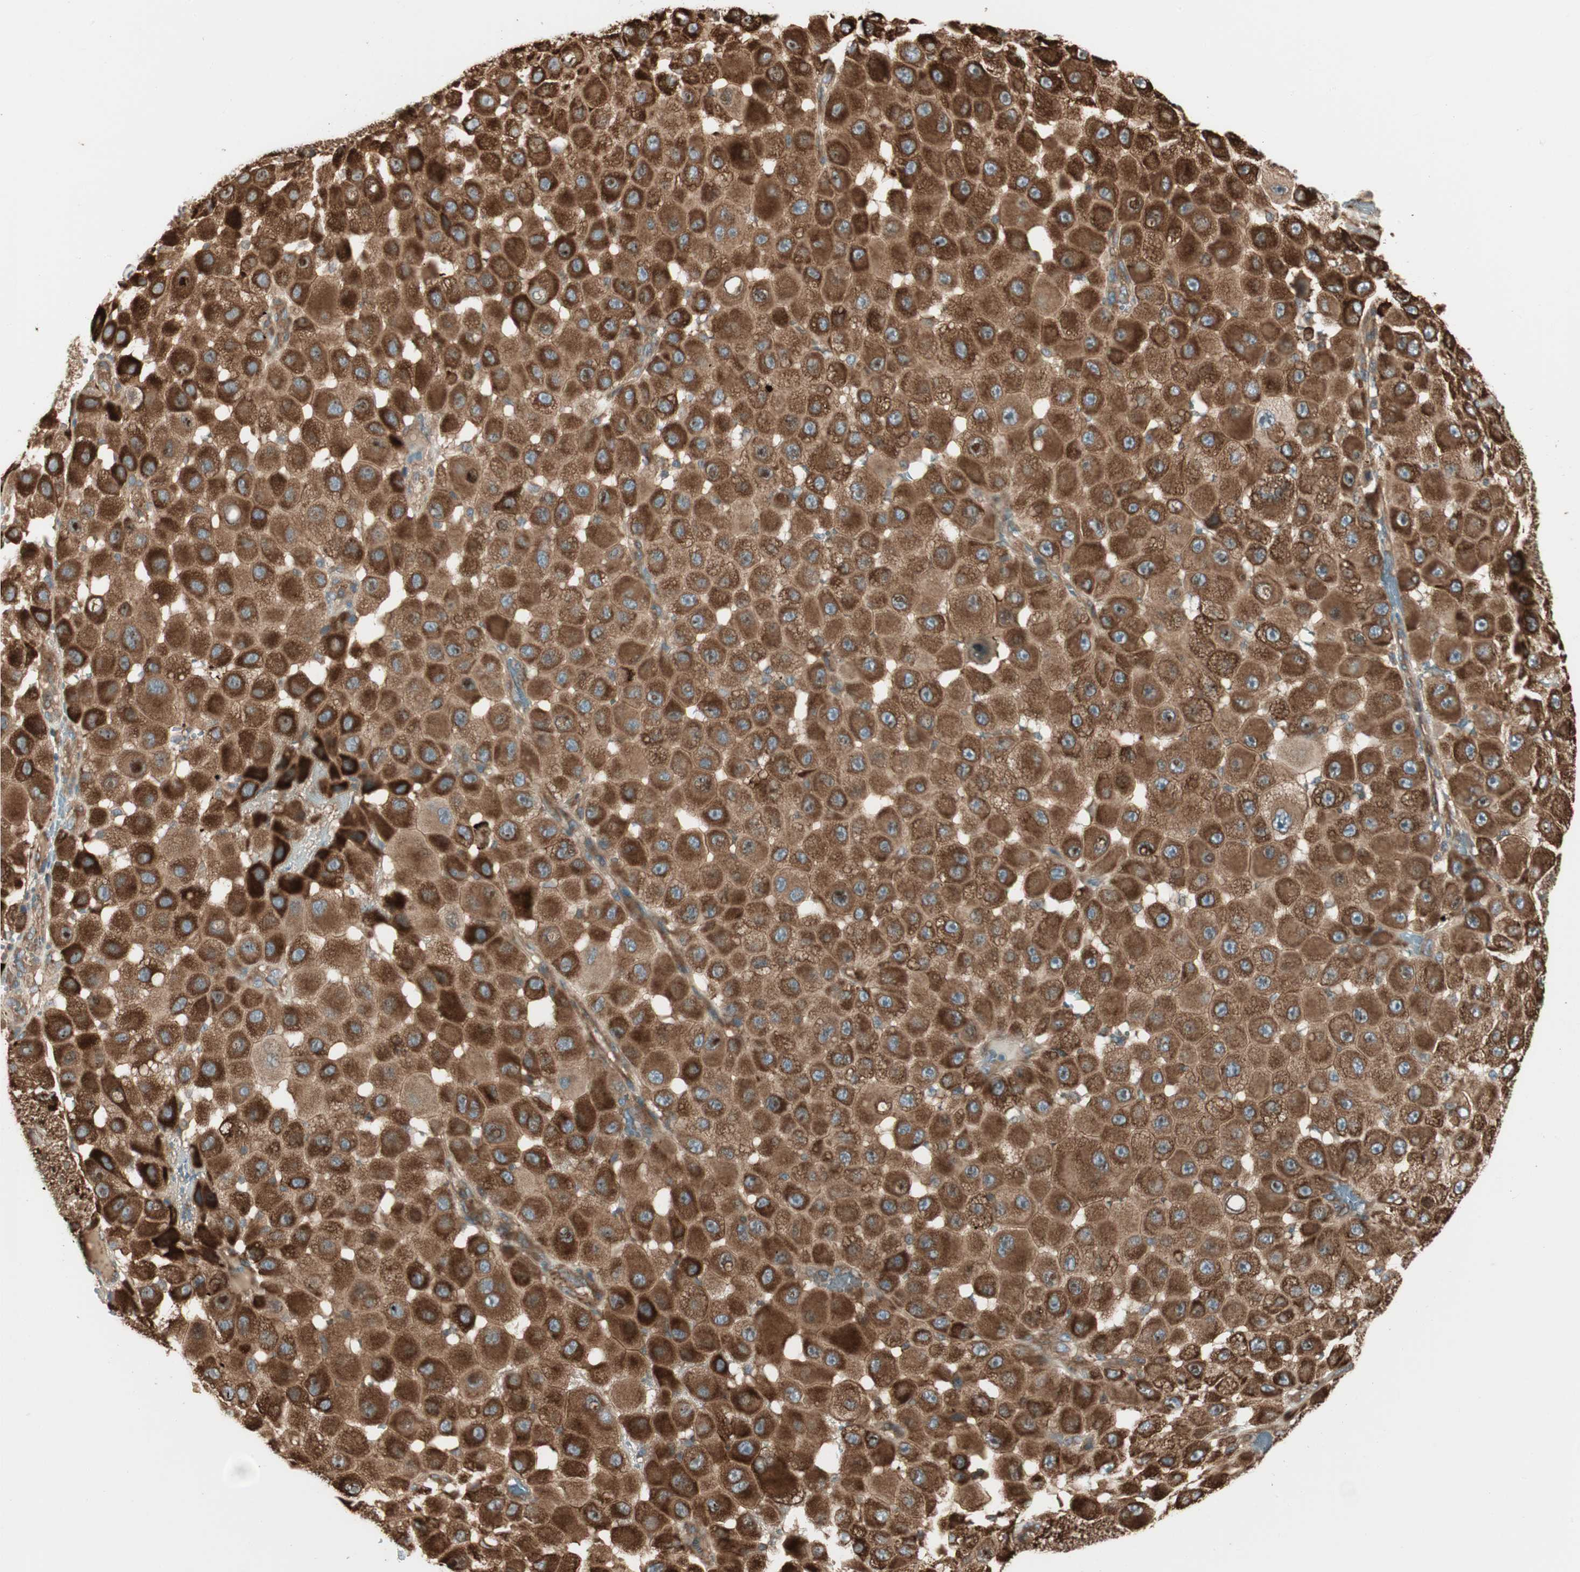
{"staining": {"intensity": "strong", "quantity": ">75%", "location": "cytoplasmic/membranous"}, "tissue": "melanoma", "cell_type": "Tumor cells", "image_type": "cancer", "snomed": [{"axis": "morphology", "description": "Malignant melanoma, NOS"}, {"axis": "topography", "description": "Skin"}], "caption": "This photomicrograph reveals melanoma stained with IHC to label a protein in brown. The cytoplasmic/membranous of tumor cells show strong positivity for the protein. Nuclei are counter-stained blue.", "gene": "PRKG1", "patient": {"sex": "female", "age": 81}}